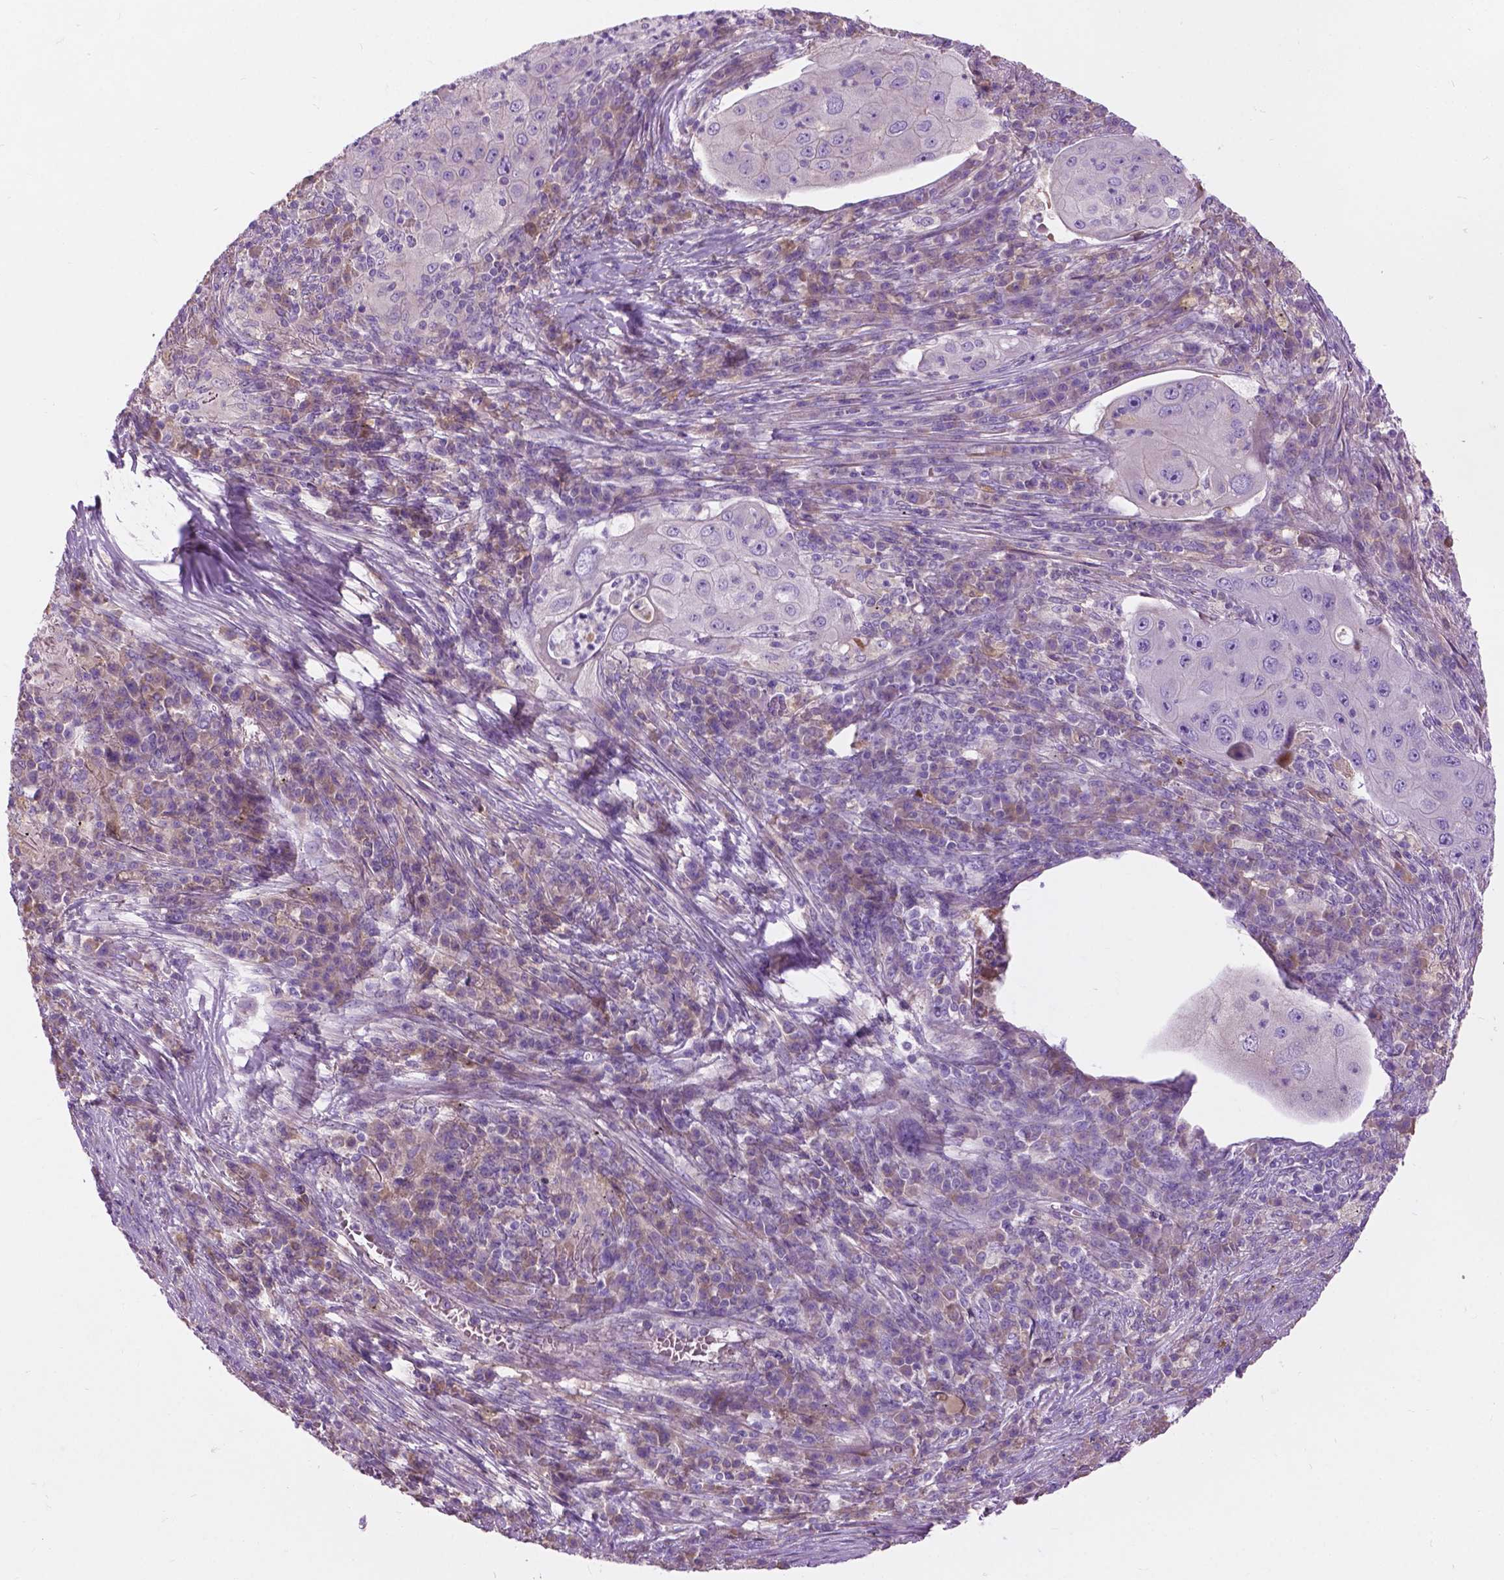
{"staining": {"intensity": "negative", "quantity": "none", "location": "none"}, "tissue": "lung cancer", "cell_type": "Tumor cells", "image_type": "cancer", "snomed": [{"axis": "morphology", "description": "Squamous cell carcinoma, NOS"}, {"axis": "topography", "description": "Lung"}], "caption": "High magnification brightfield microscopy of lung cancer (squamous cell carcinoma) stained with DAB (3,3'-diaminobenzidine) (brown) and counterstained with hematoxylin (blue): tumor cells show no significant expression.", "gene": "NOXO1", "patient": {"sex": "female", "age": 59}}